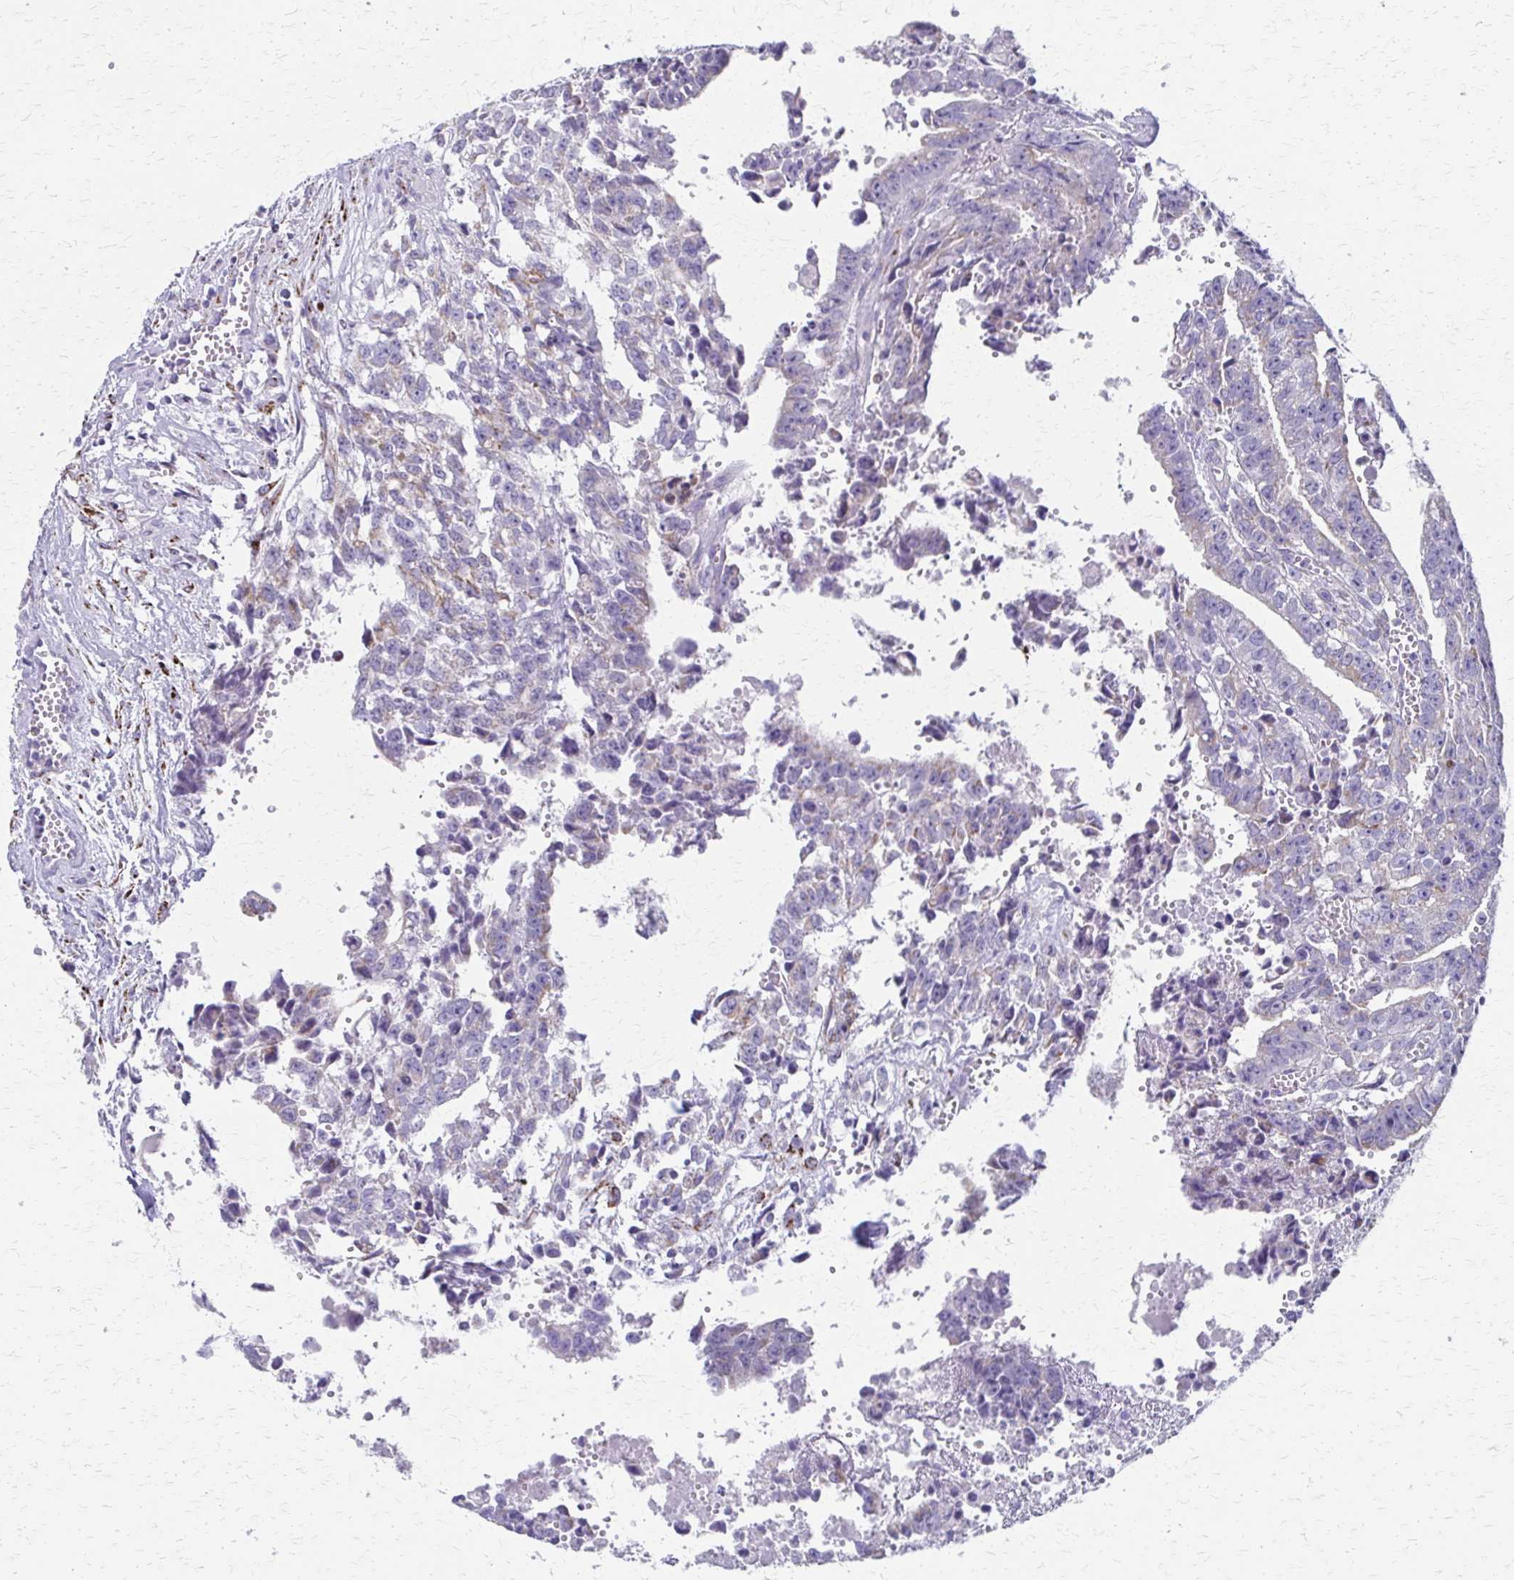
{"staining": {"intensity": "negative", "quantity": "none", "location": "none"}, "tissue": "testis cancer", "cell_type": "Tumor cells", "image_type": "cancer", "snomed": [{"axis": "morphology", "description": "Carcinoma, Embryonal, NOS"}, {"axis": "morphology", "description": "Teratoma, malignant, NOS"}, {"axis": "topography", "description": "Testis"}], "caption": "IHC of human testis embryonal carcinoma demonstrates no positivity in tumor cells. Brightfield microscopy of immunohistochemistry stained with DAB (brown) and hematoxylin (blue), captured at high magnification.", "gene": "ZSCAN5B", "patient": {"sex": "male", "age": 24}}